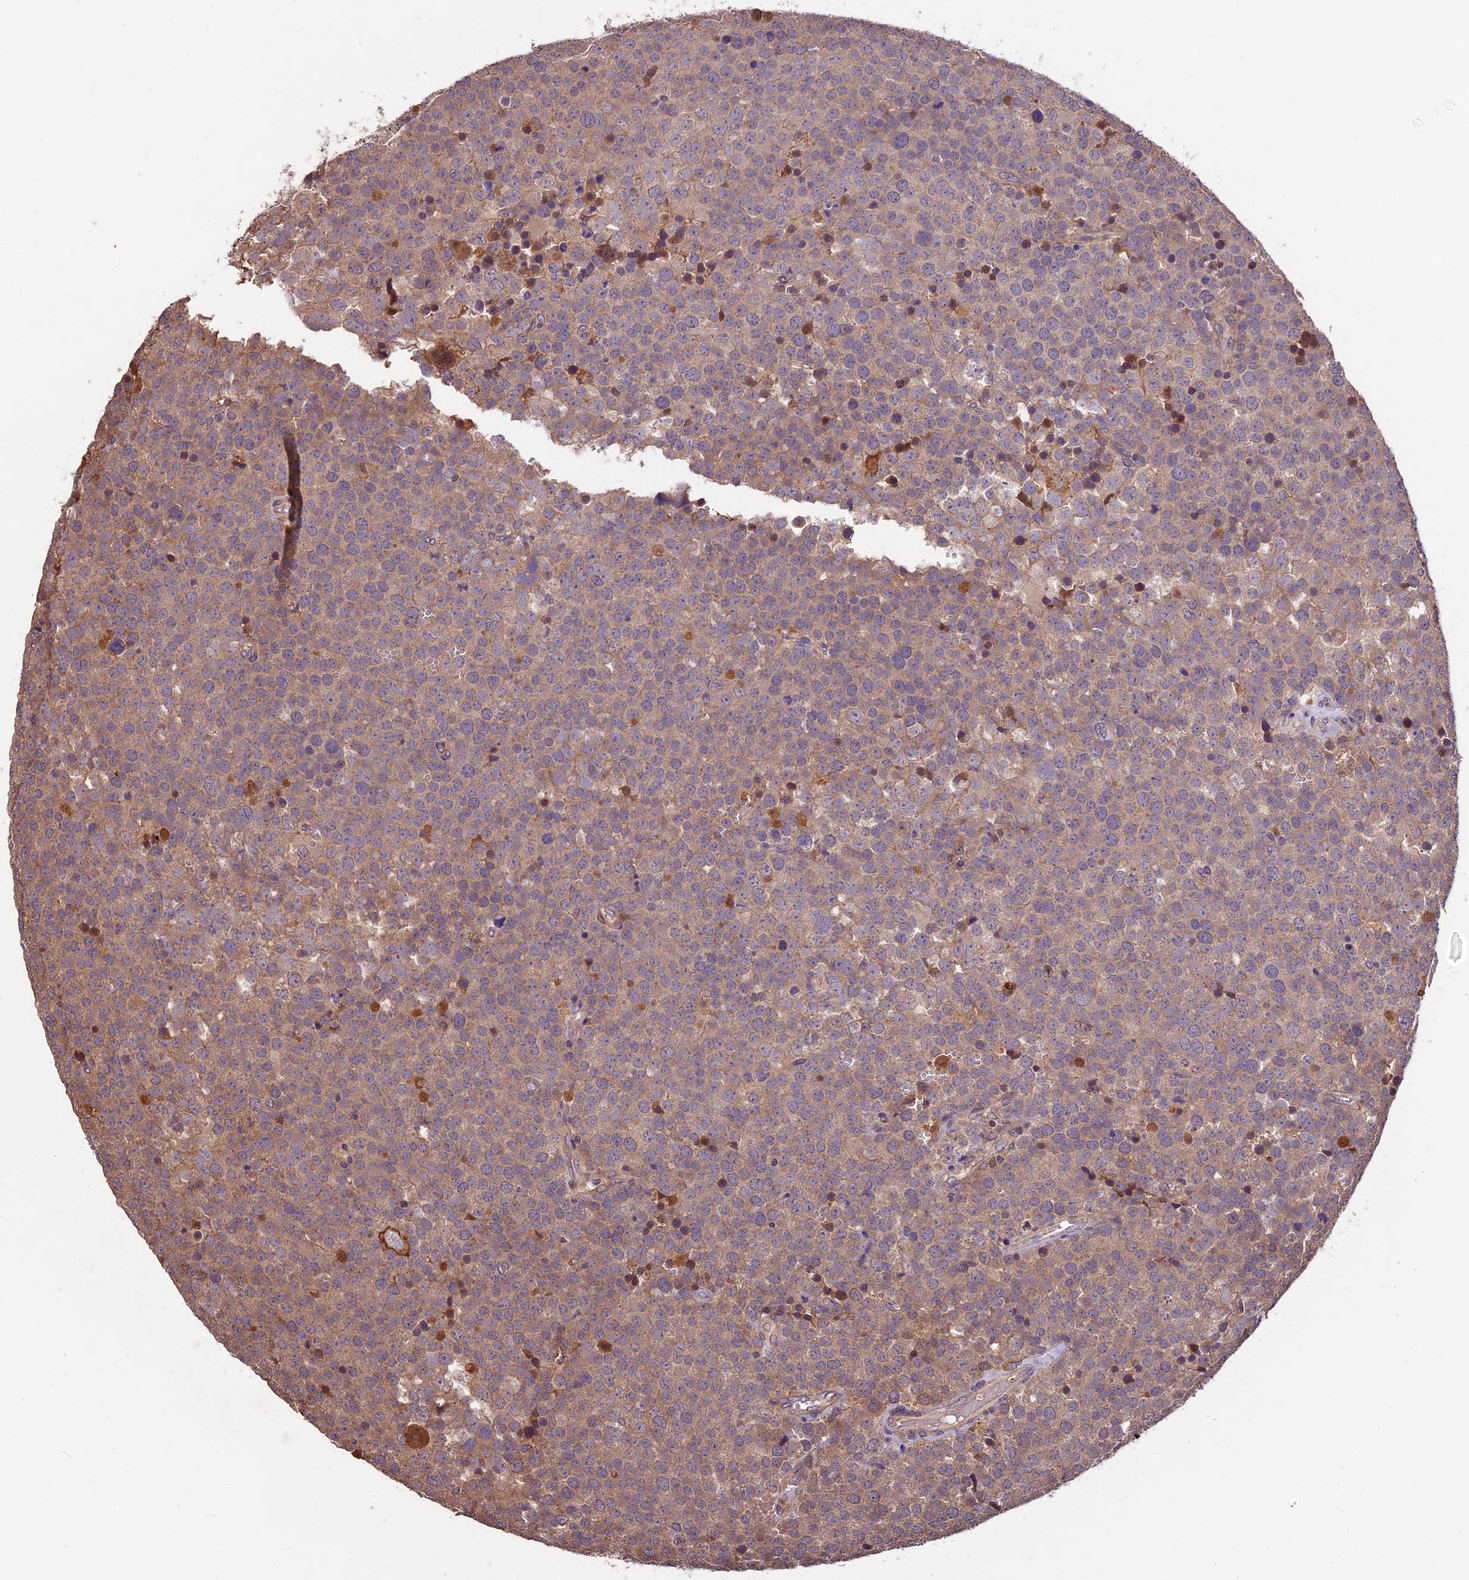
{"staining": {"intensity": "weak", "quantity": ">75%", "location": "cytoplasmic/membranous"}, "tissue": "testis cancer", "cell_type": "Tumor cells", "image_type": "cancer", "snomed": [{"axis": "morphology", "description": "Seminoma, NOS"}, {"axis": "topography", "description": "Testis"}], "caption": "A histopathology image of seminoma (testis) stained for a protein reveals weak cytoplasmic/membranous brown staining in tumor cells.", "gene": "CRLF1", "patient": {"sex": "male", "age": 71}}